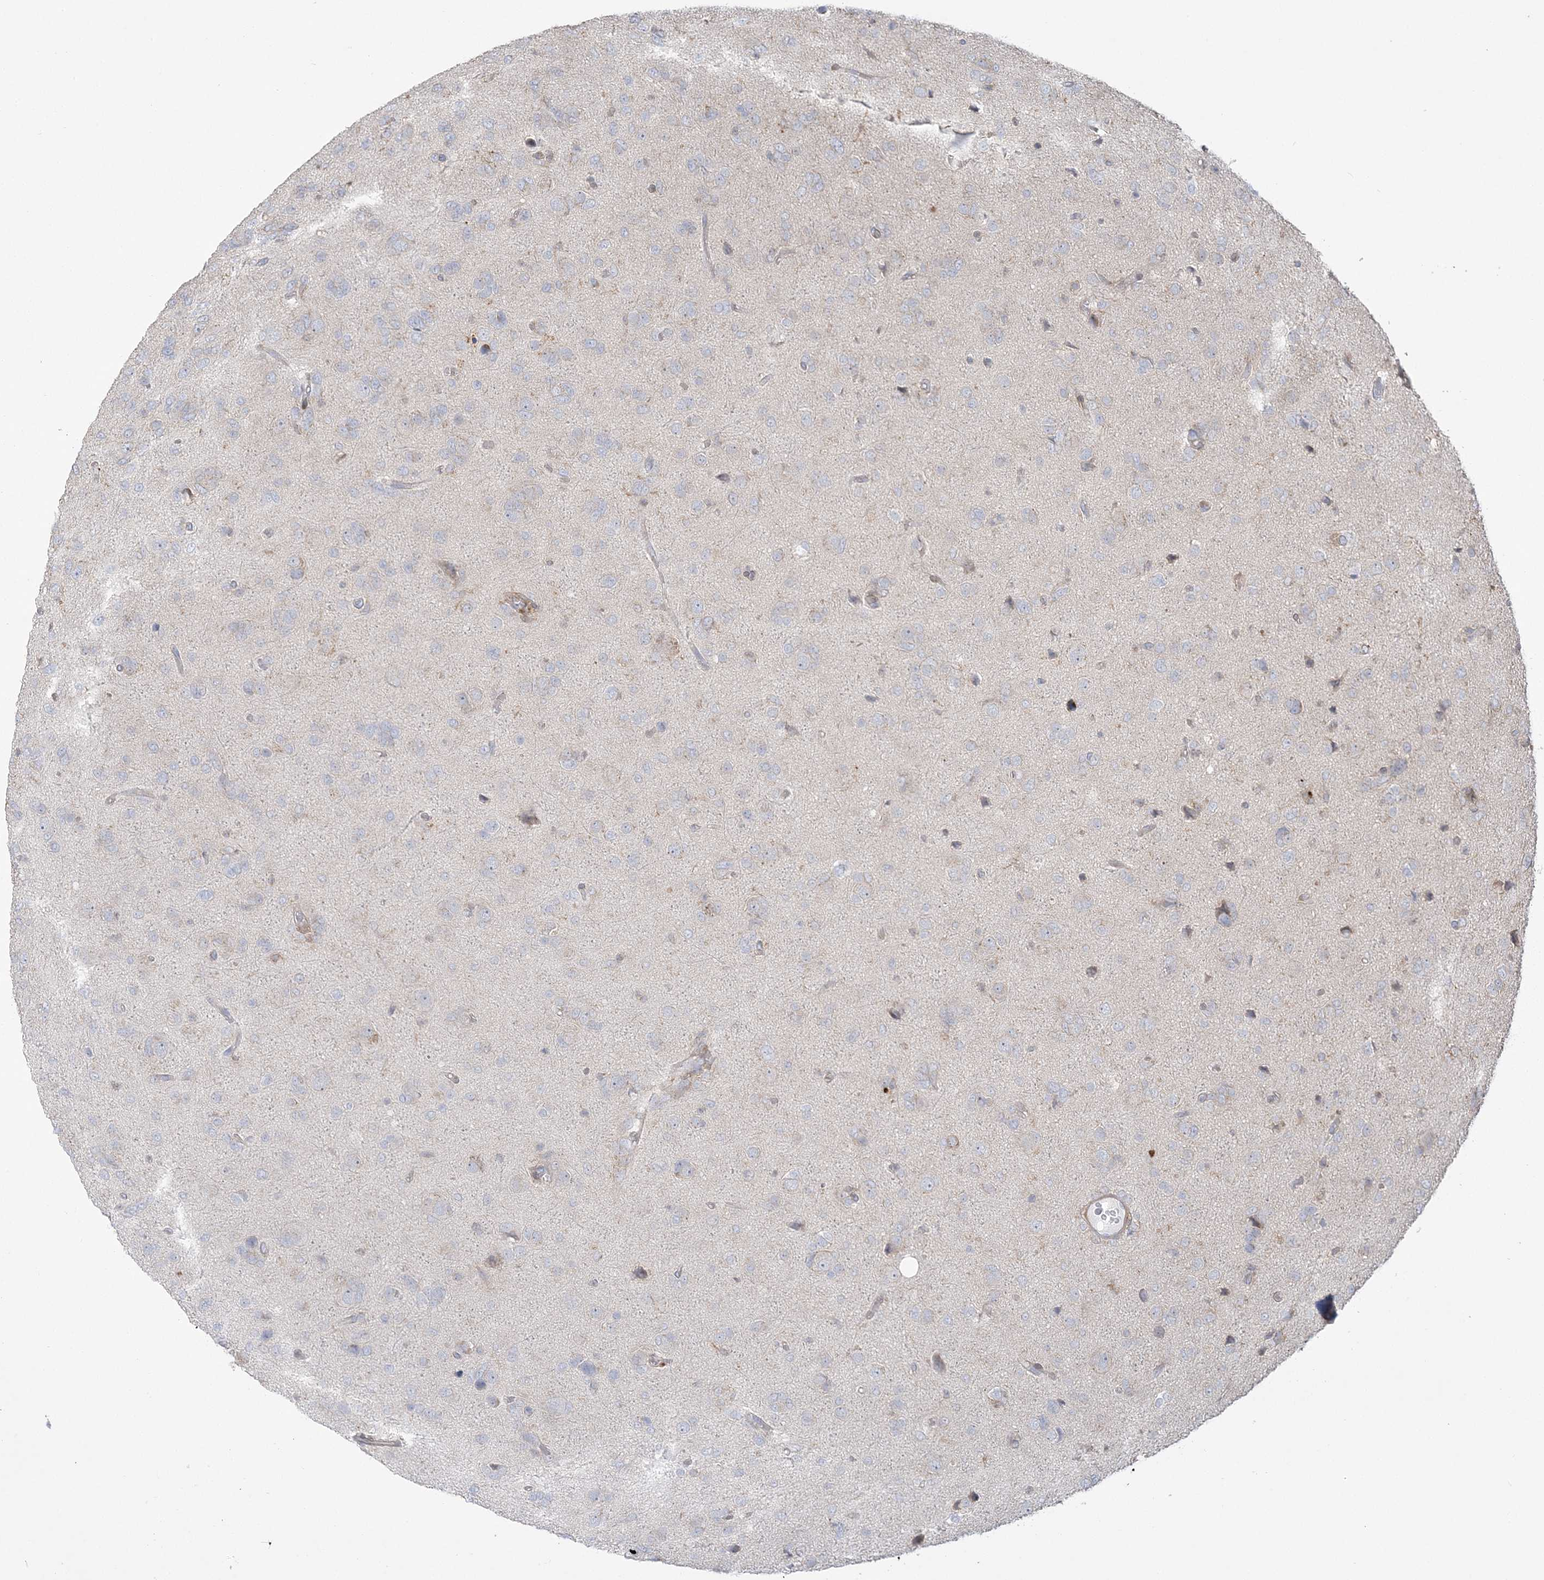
{"staining": {"intensity": "negative", "quantity": "none", "location": "none"}, "tissue": "glioma", "cell_type": "Tumor cells", "image_type": "cancer", "snomed": [{"axis": "morphology", "description": "Glioma, malignant, High grade"}, {"axis": "topography", "description": "Brain"}], "caption": "The IHC photomicrograph has no significant staining in tumor cells of high-grade glioma (malignant) tissue. (Brightfield microscopy of DAB (3,3'-diaminobenzidine) immunohistochemistry (IHC) at high magnification).", "gene": "HAAO", "patient": {"sex": "female", "age": 59}}